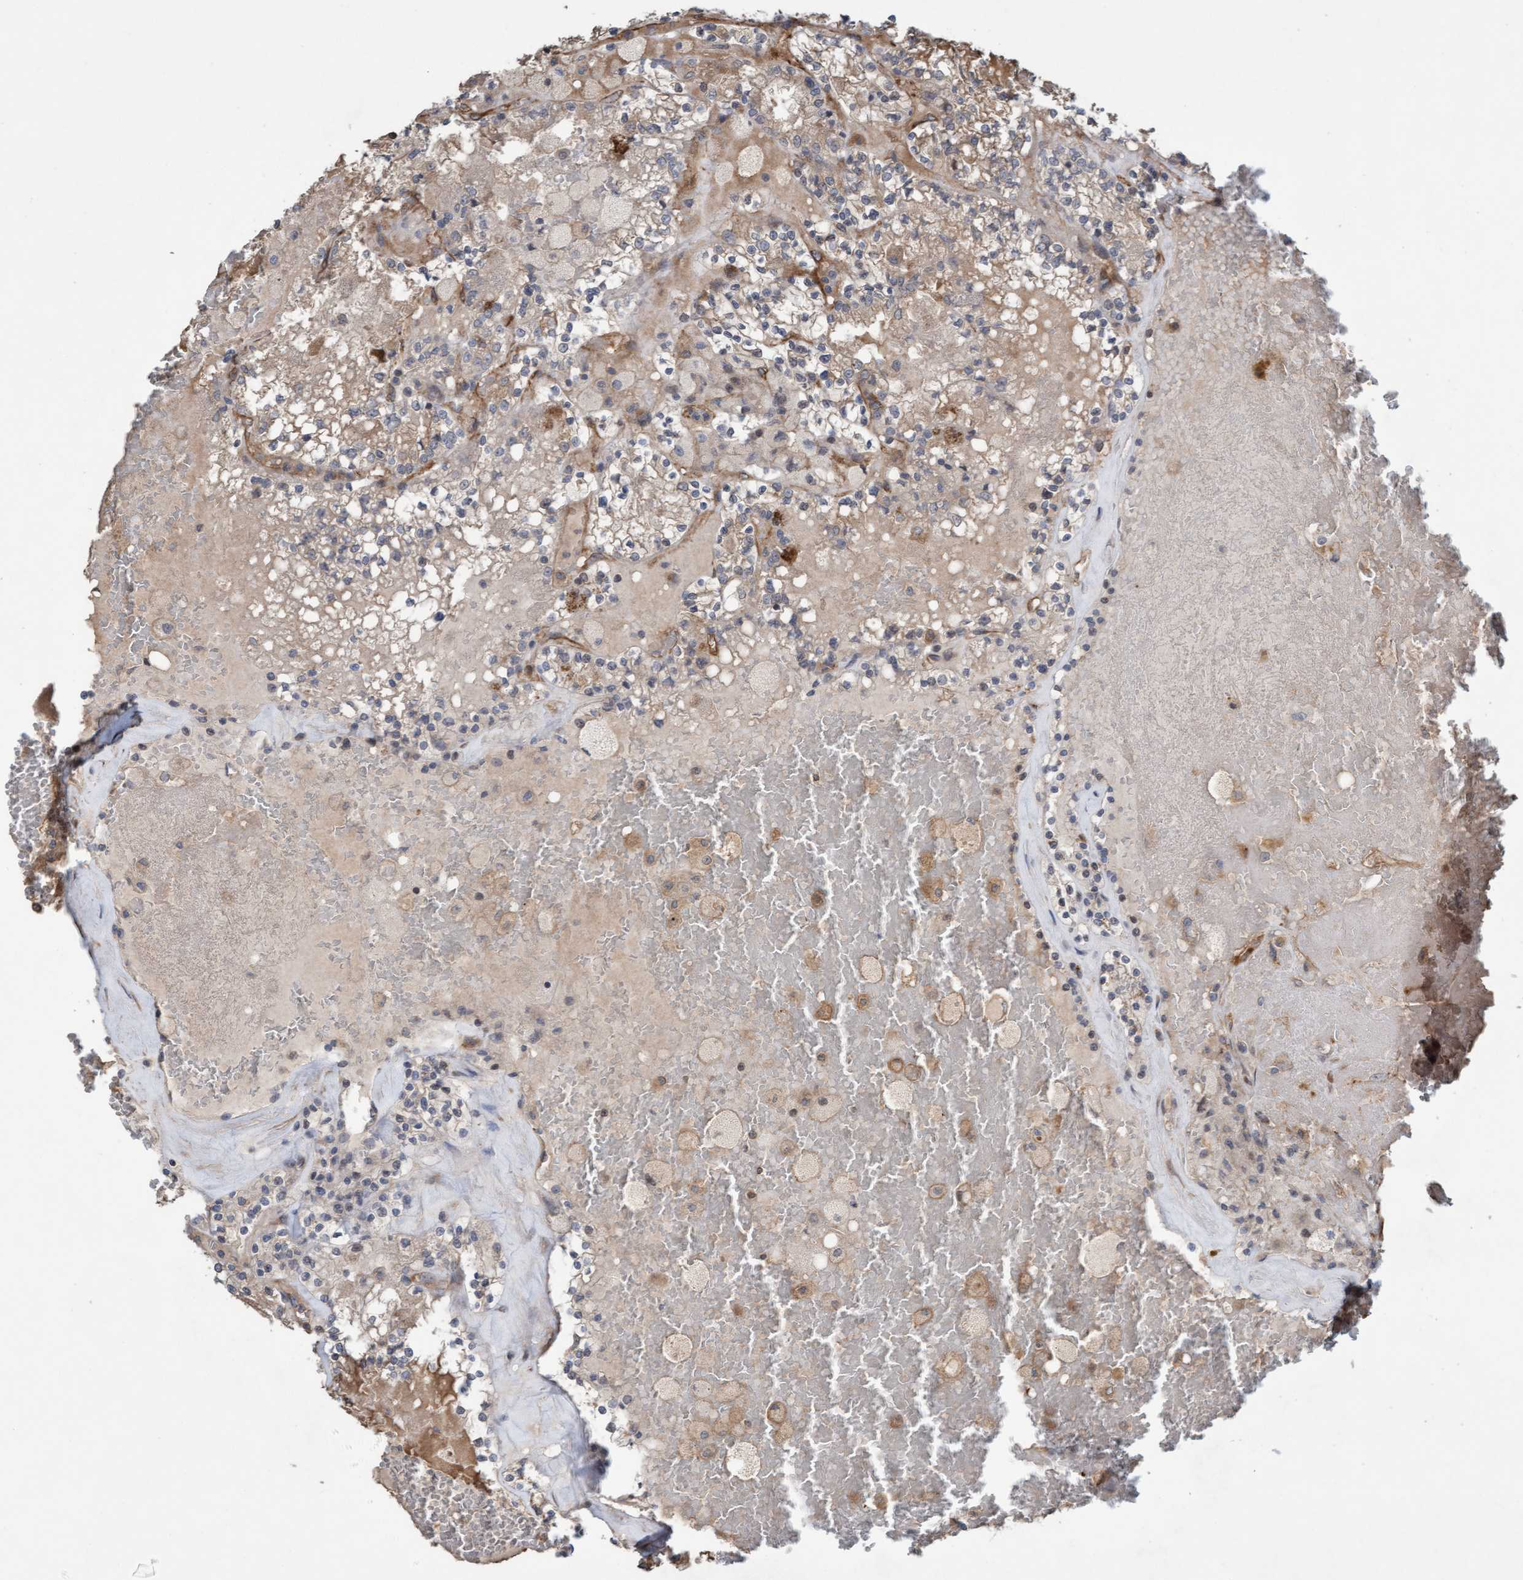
{"staining": {"intensity": "negative", "quantity": "none", "location": "none"}, "tissue": "renal cancer", "cell_type": "Tumor cells", "image_type": "cancer", "snomed": [{"axis": "morphology", "description": "Adenocarcinoma, NOS"}, {"axis": "topography", "description": "Kidney"}], "caption": "Renal cancer was stained to show a protein in brown. There is no significant expression in tumor cells.", "gene": "CDC42EP4", "patient": {"sex": "female", "age": 56}}